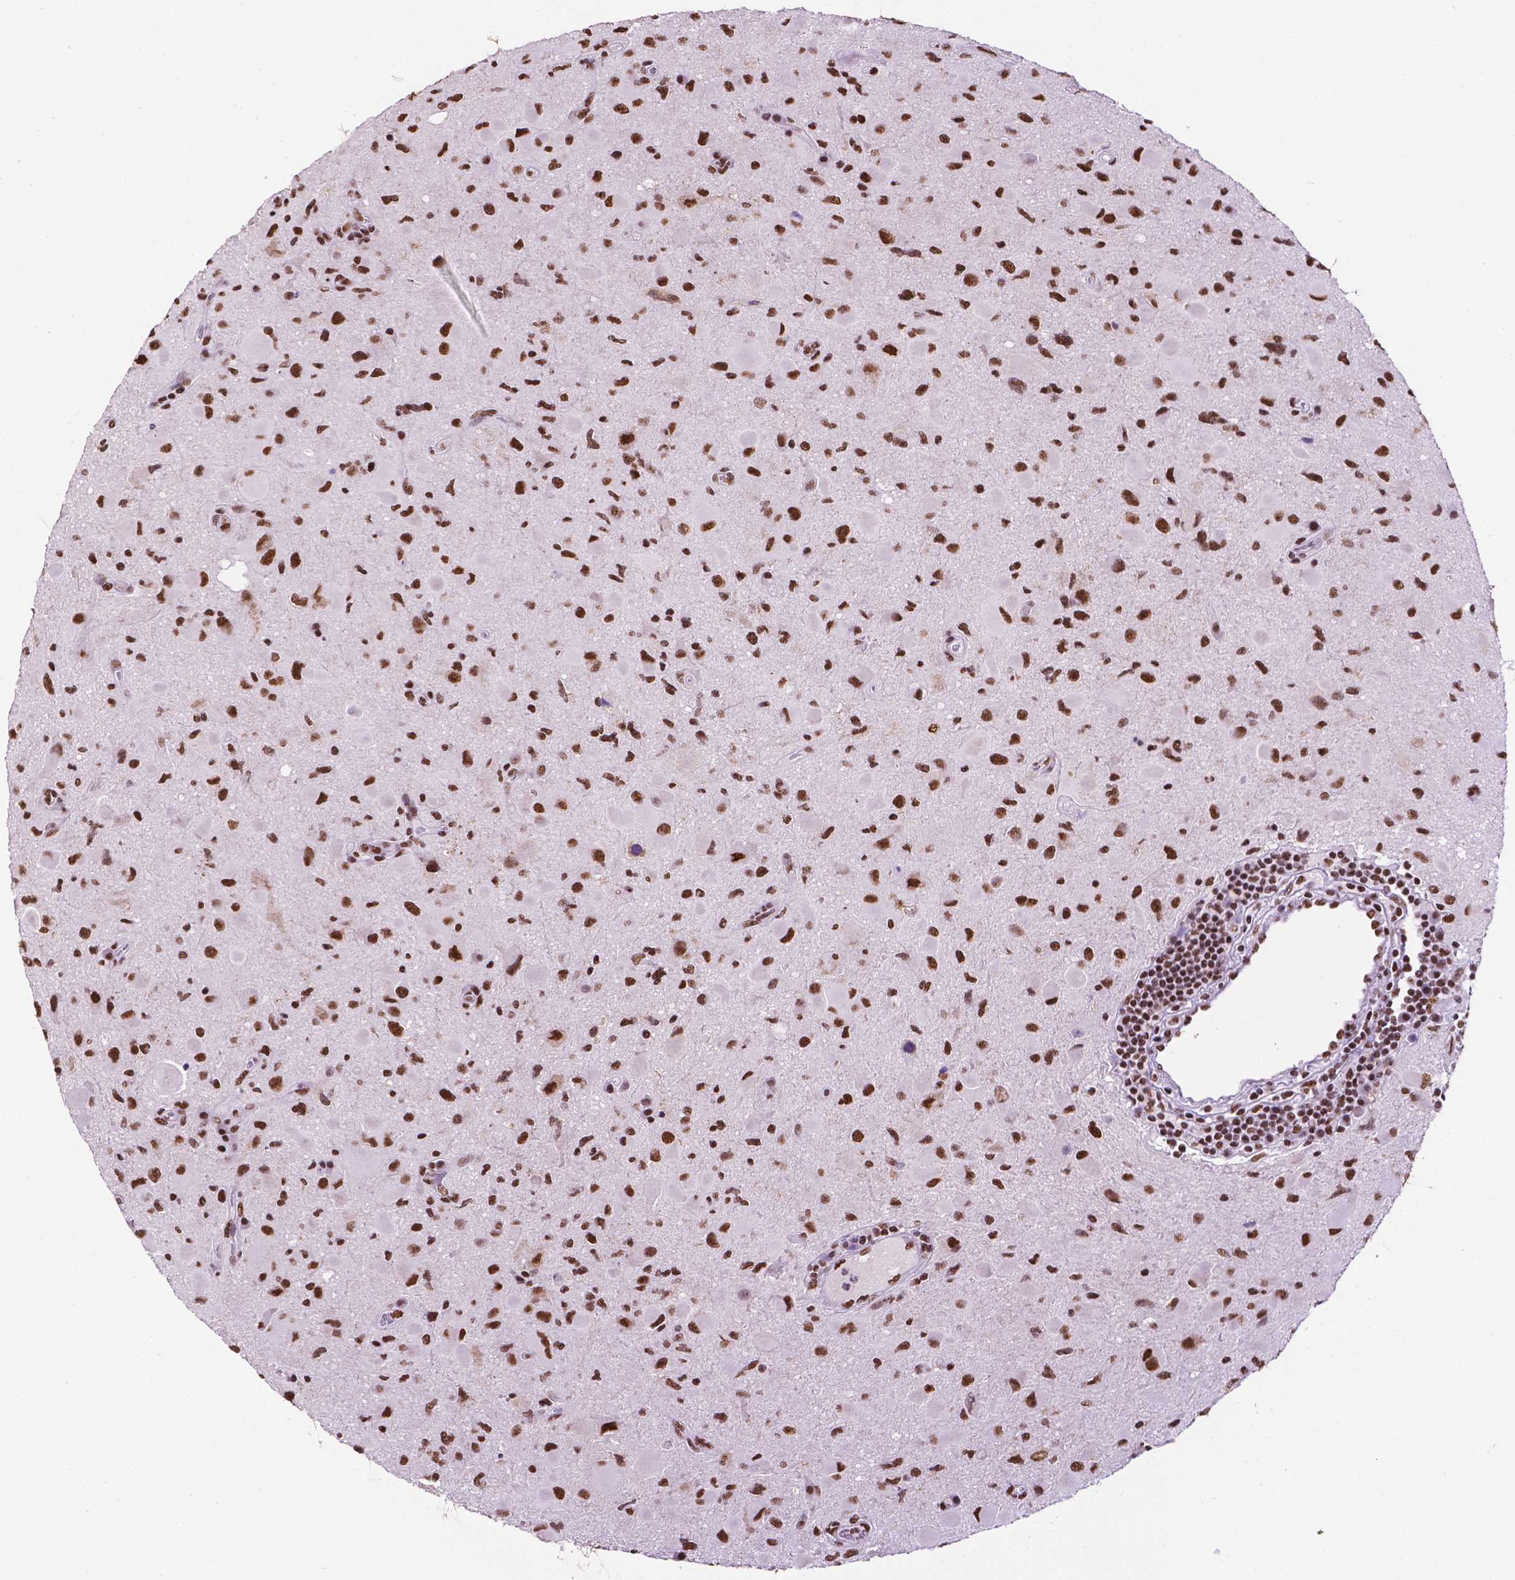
{"staining": {"intensity": "strong", "quantity": ">75%", "location": "nuclear"}, "tissue": "glioma", "cell_type": "Tumor cells", "image_type": "cancer", "snomed": [{"axis": "morphology", "description": "Glioma, malignant, Low grade"}, {"axis": "topography", "description": "Brain"}], "caption": "A histopathology image showing strong nuclear staining in approximately >75% of tumor cells in glioma, as visualized by brown immunohistochemical staining.", "gene": "CCAR2", "patient": {"sex": "female", "age": 32}}